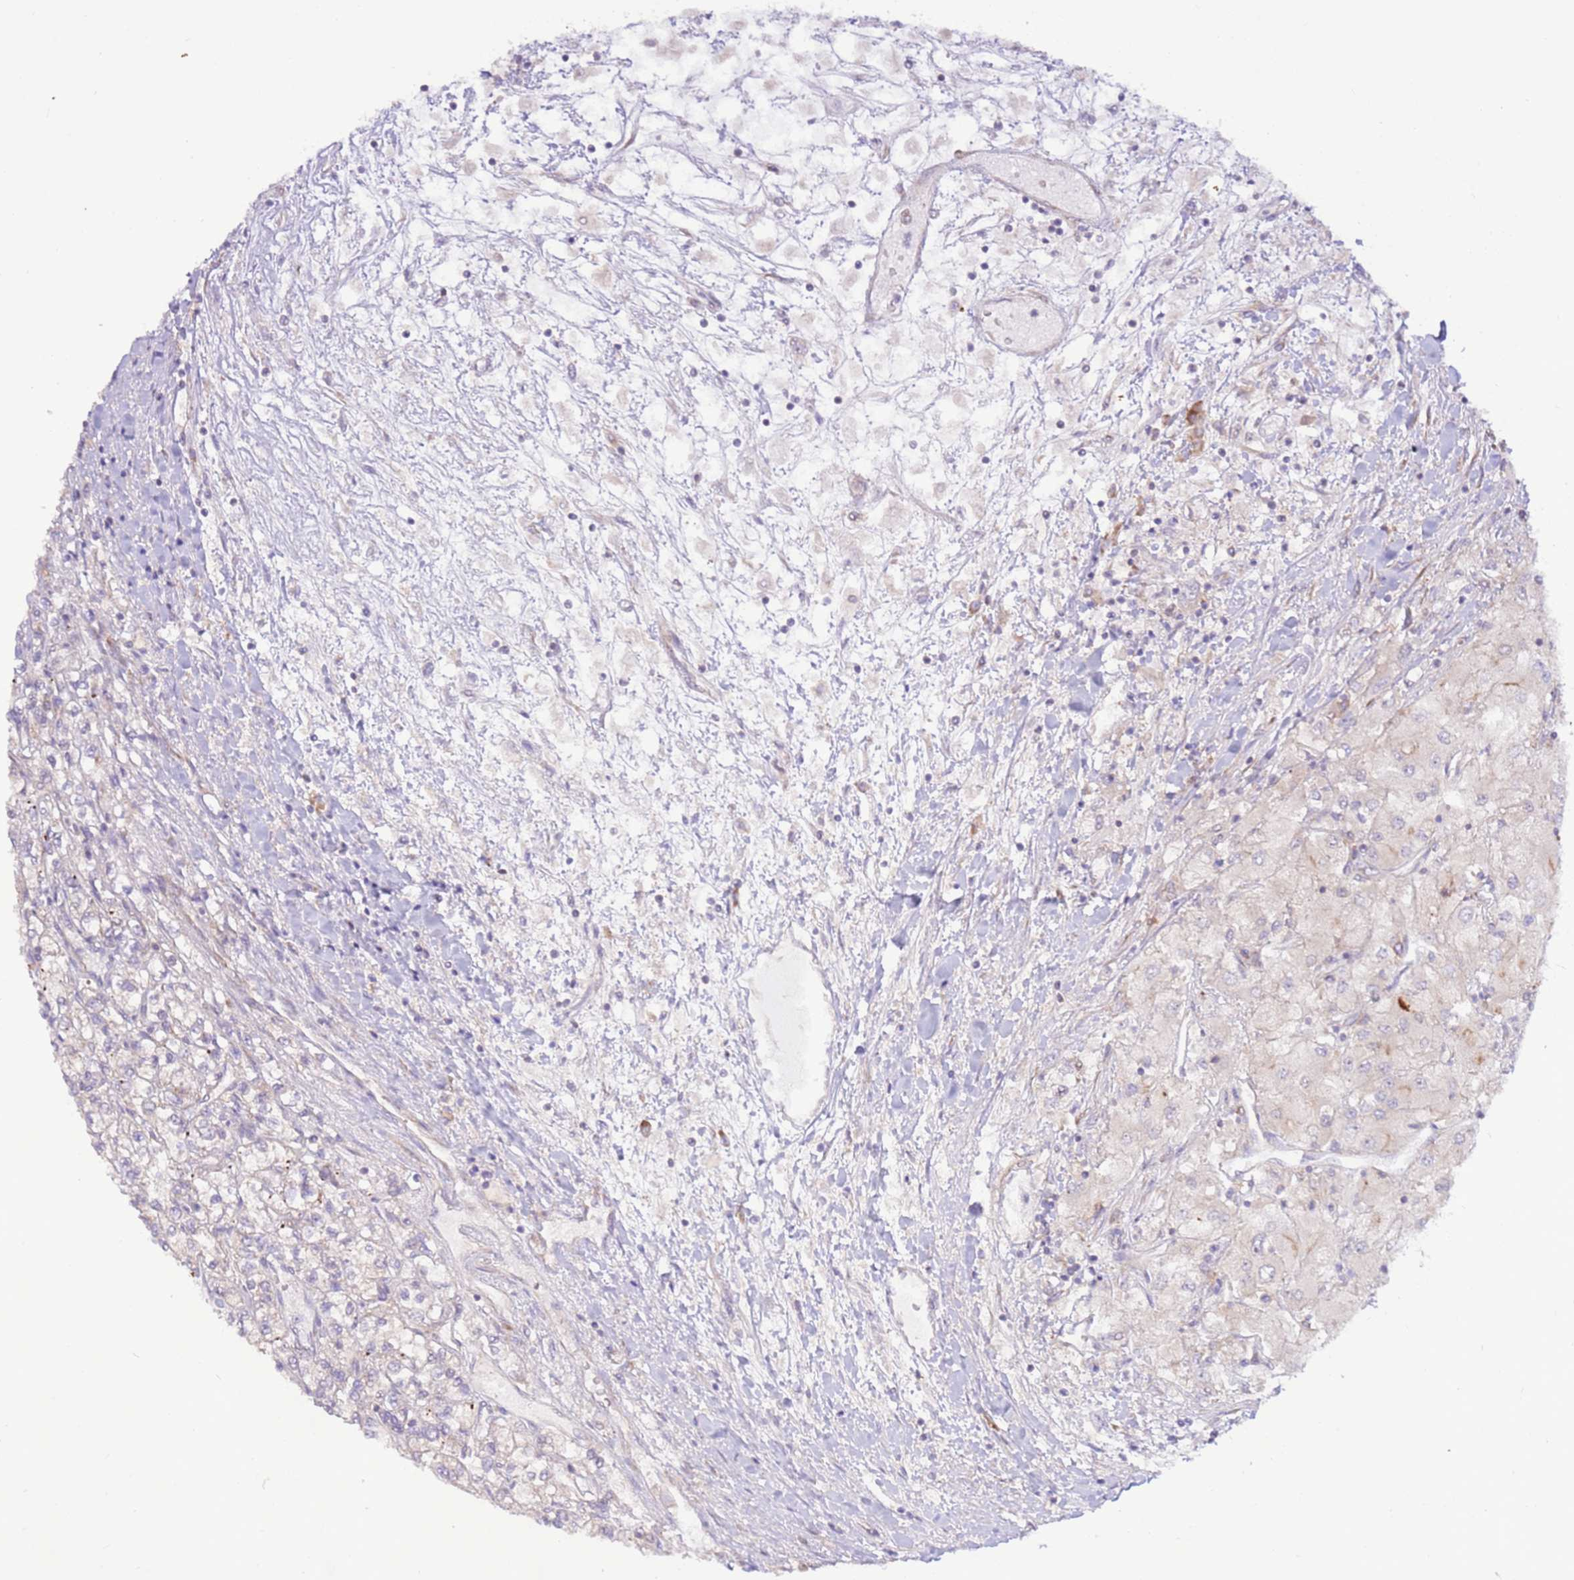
{"staining": {"intensity": "negative", "quantity": "none", "location": "none"}, "tissue": "renal cancer", "cell_type": "Tumor cells", "image_type": "cancer", "snomed": [{"axis": "morphology", "description": "Adenocarcinoma, NOS"}, {"axis": "topography", "description": "Kidney"}], "caption": "Tumor cells show no significant protein expression in renal cancer.", "gene": "DDX19B", "patient": {"sex": "male", "age": 80}}